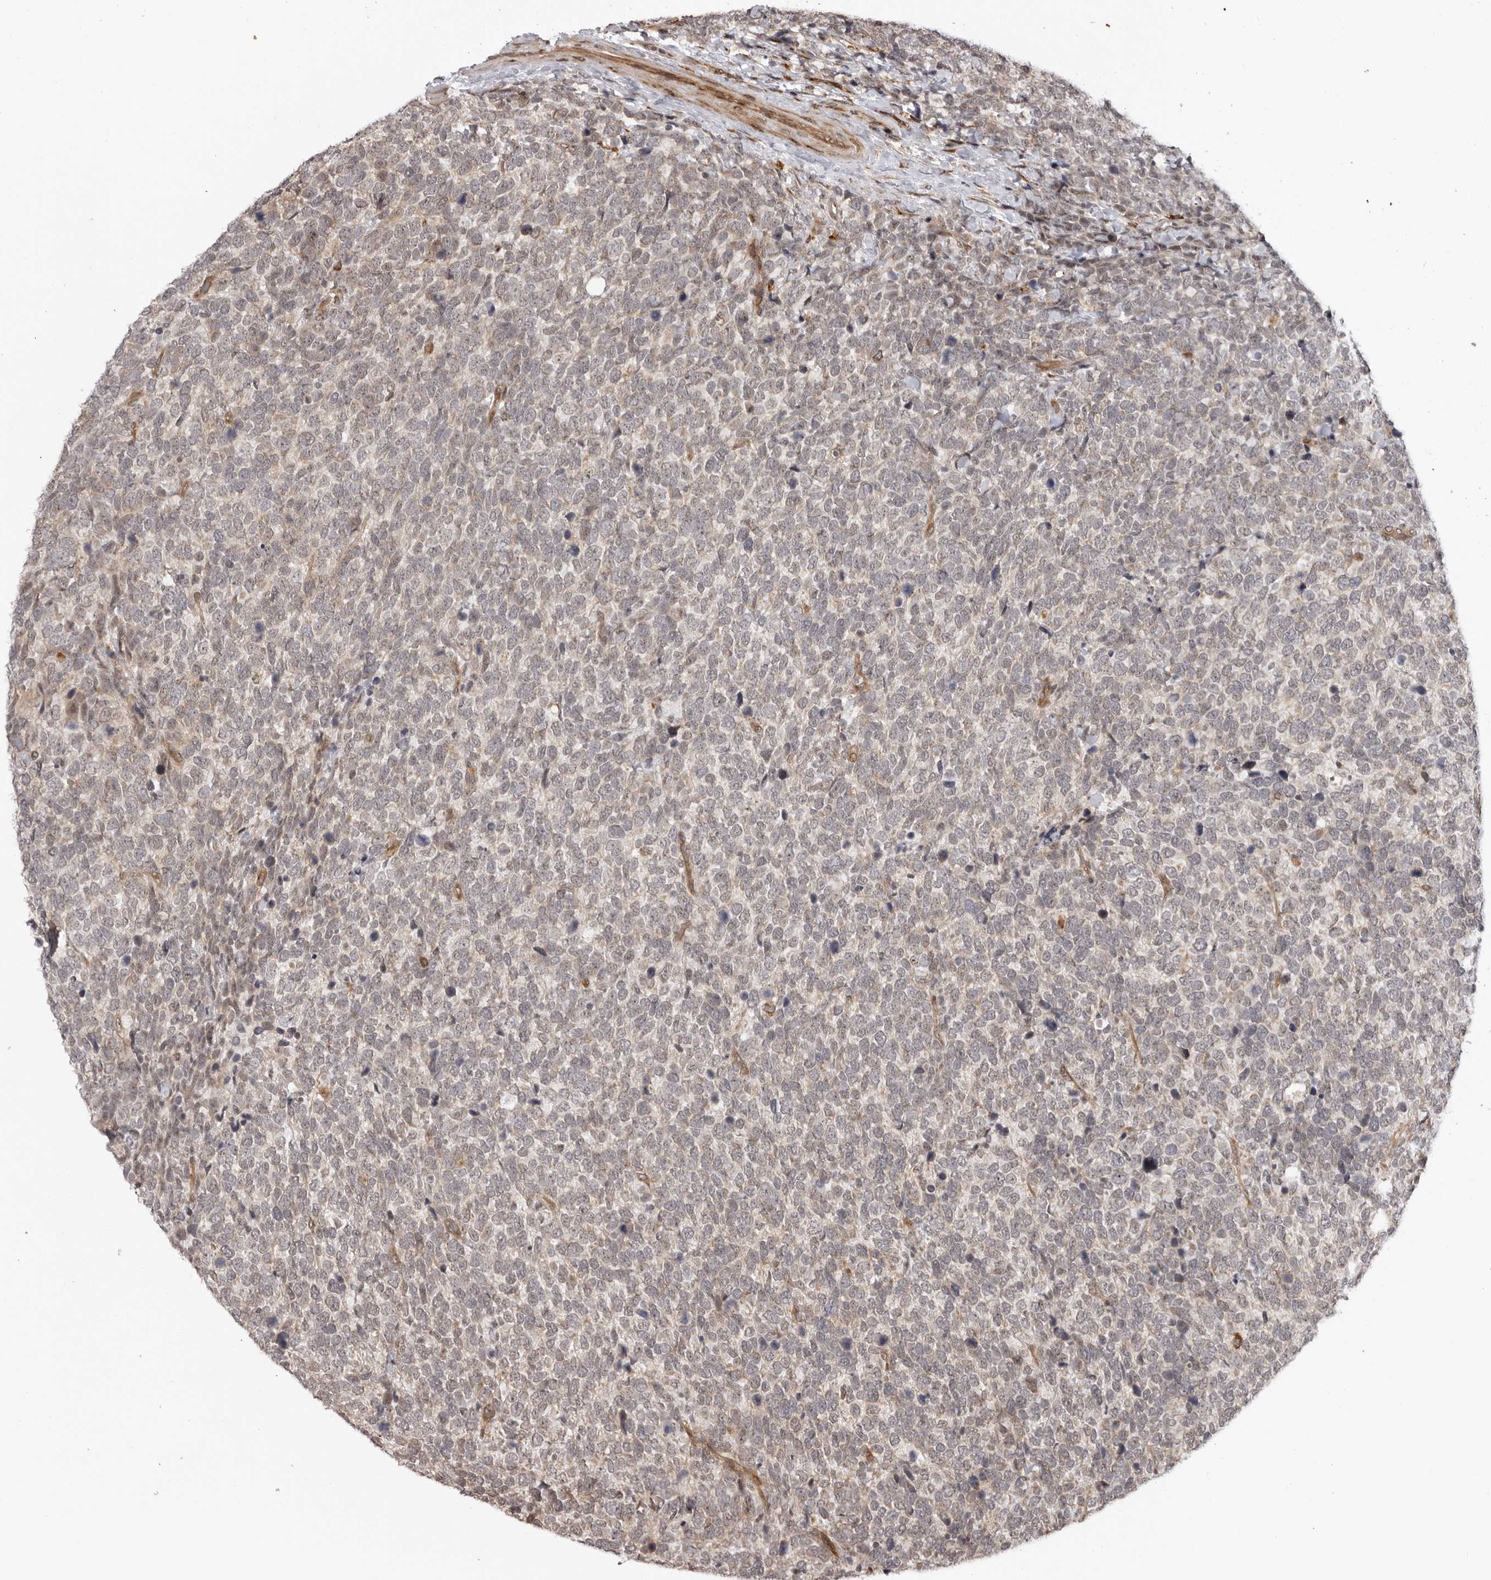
{"staining": {"intensity": "negative", "quantity": "none", "location": "none"}, "tissue": "urothelial cancer", "cell_type": "Tumor cells", "image_type": "cancer", "snomed": [{"axis": "morphology", "description": "Urothelial carcinoma, High grade"}, {"axis": "topography", "description": "Urinary bladder"}], "caption": "An image of urothelial cancer stained for a protein exhibits no brown staining in tumor cells. (Brightfield microscopy of DAB (3,3'-diaminobenzidine) immunohistochemistry at high magnification).", "gene": "DNAH14", "patient": {"sex": "female", "age": 82}}